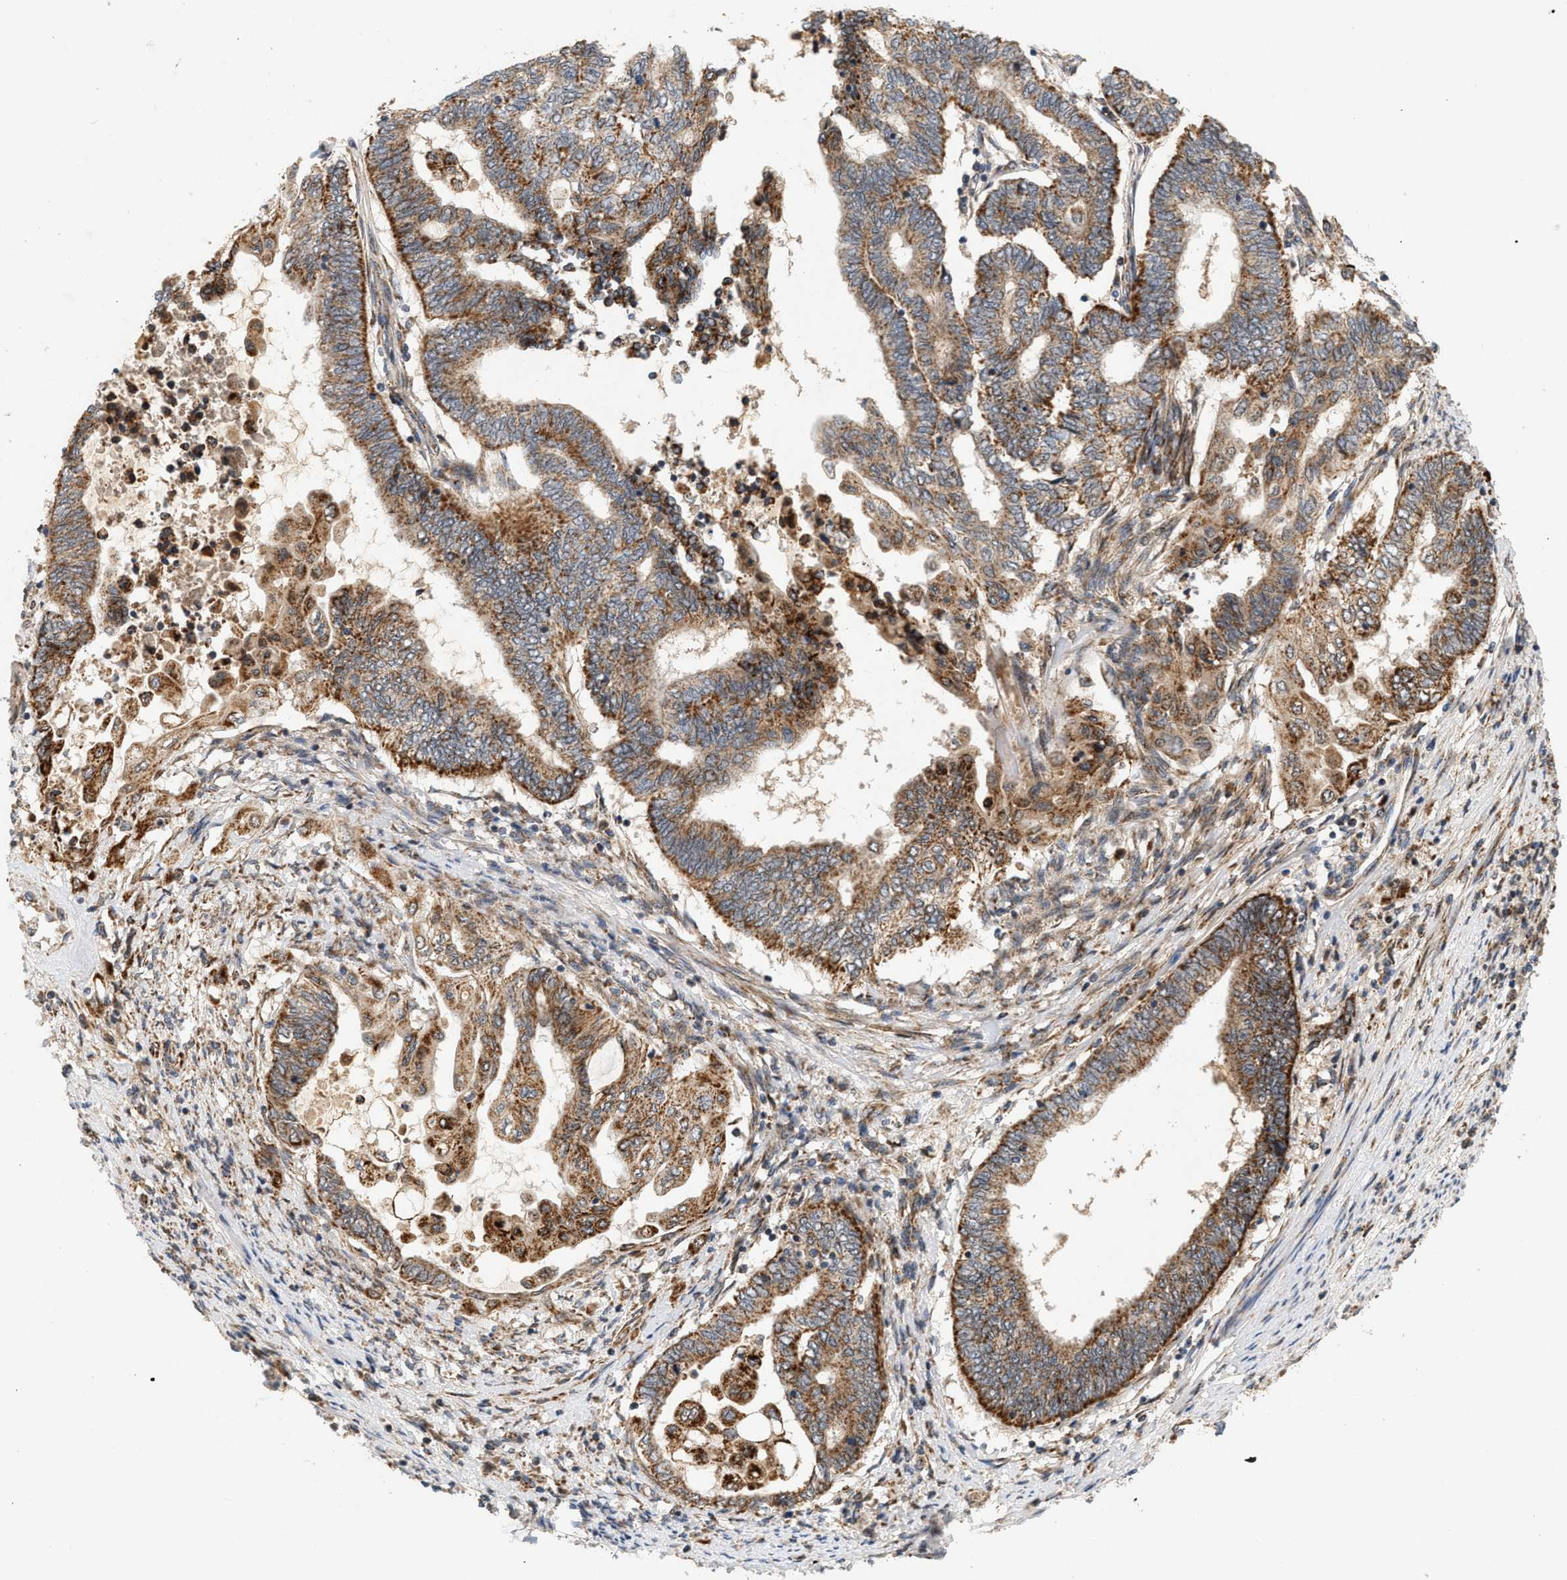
{"staining": {"intensity": "moderate", "quantity": ">75%", "location": "cytoplasmic/membranous"}, "tissue": "endometrial cancer", "cell_type": "Tumor cells", "image_type": "cancer", "snomed": [{"axis": "morphology", "description": "Adenocarcinoma, NOS"}, {"axis": "topography", "description": "Uterus"}, {"axis": "topography", "description": "Endometrium"}], "caption": "Immunohistochemical staining of adenocarcinoma (endometrial) demonstrates medium levels of moderate cytoplasmic/membranous expression in about >75% of tumor cells.", "gene": "MCU", "patient": {"sex": "female", "age": 70}}